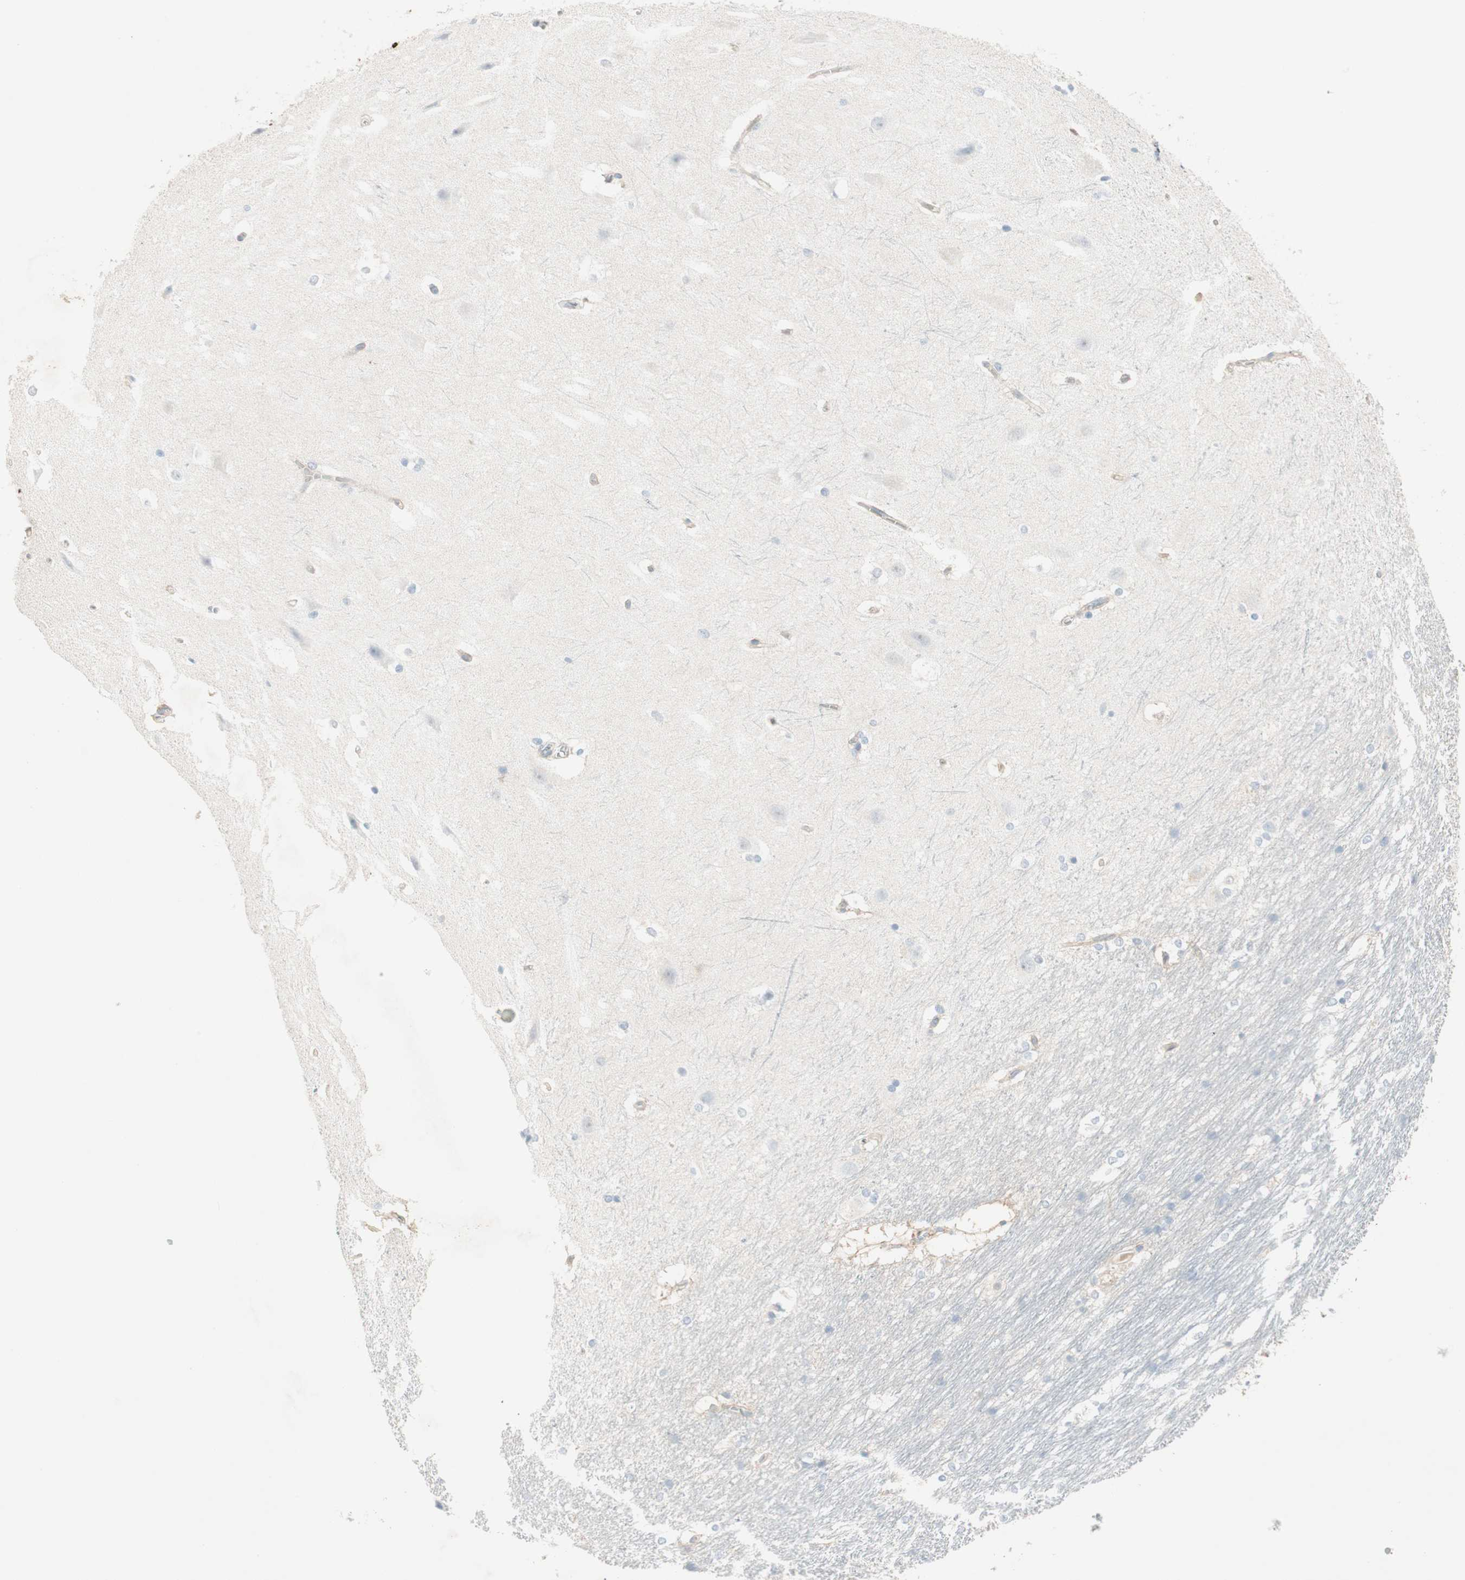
{"staining": {"intensity": "negative", "quantity": "none", "location": "none"}, "tissue": "hippocampus", "cell_type": "Glial cells", "image_type": "normal", "snomed": [{"axis": "morphology", "description": "Normal tissue, NOS"}, {"axis": "topography", "description": "Hippocampus"}], "caption": "IHC of unremarkable human hippocampus shows no staining in glial cells. (Brightfield microscopy of DAB immunohistochemistry (IHC) at high magnification).", "gene": "CDK3", "patient": {"sex": "female", "age": 19}}